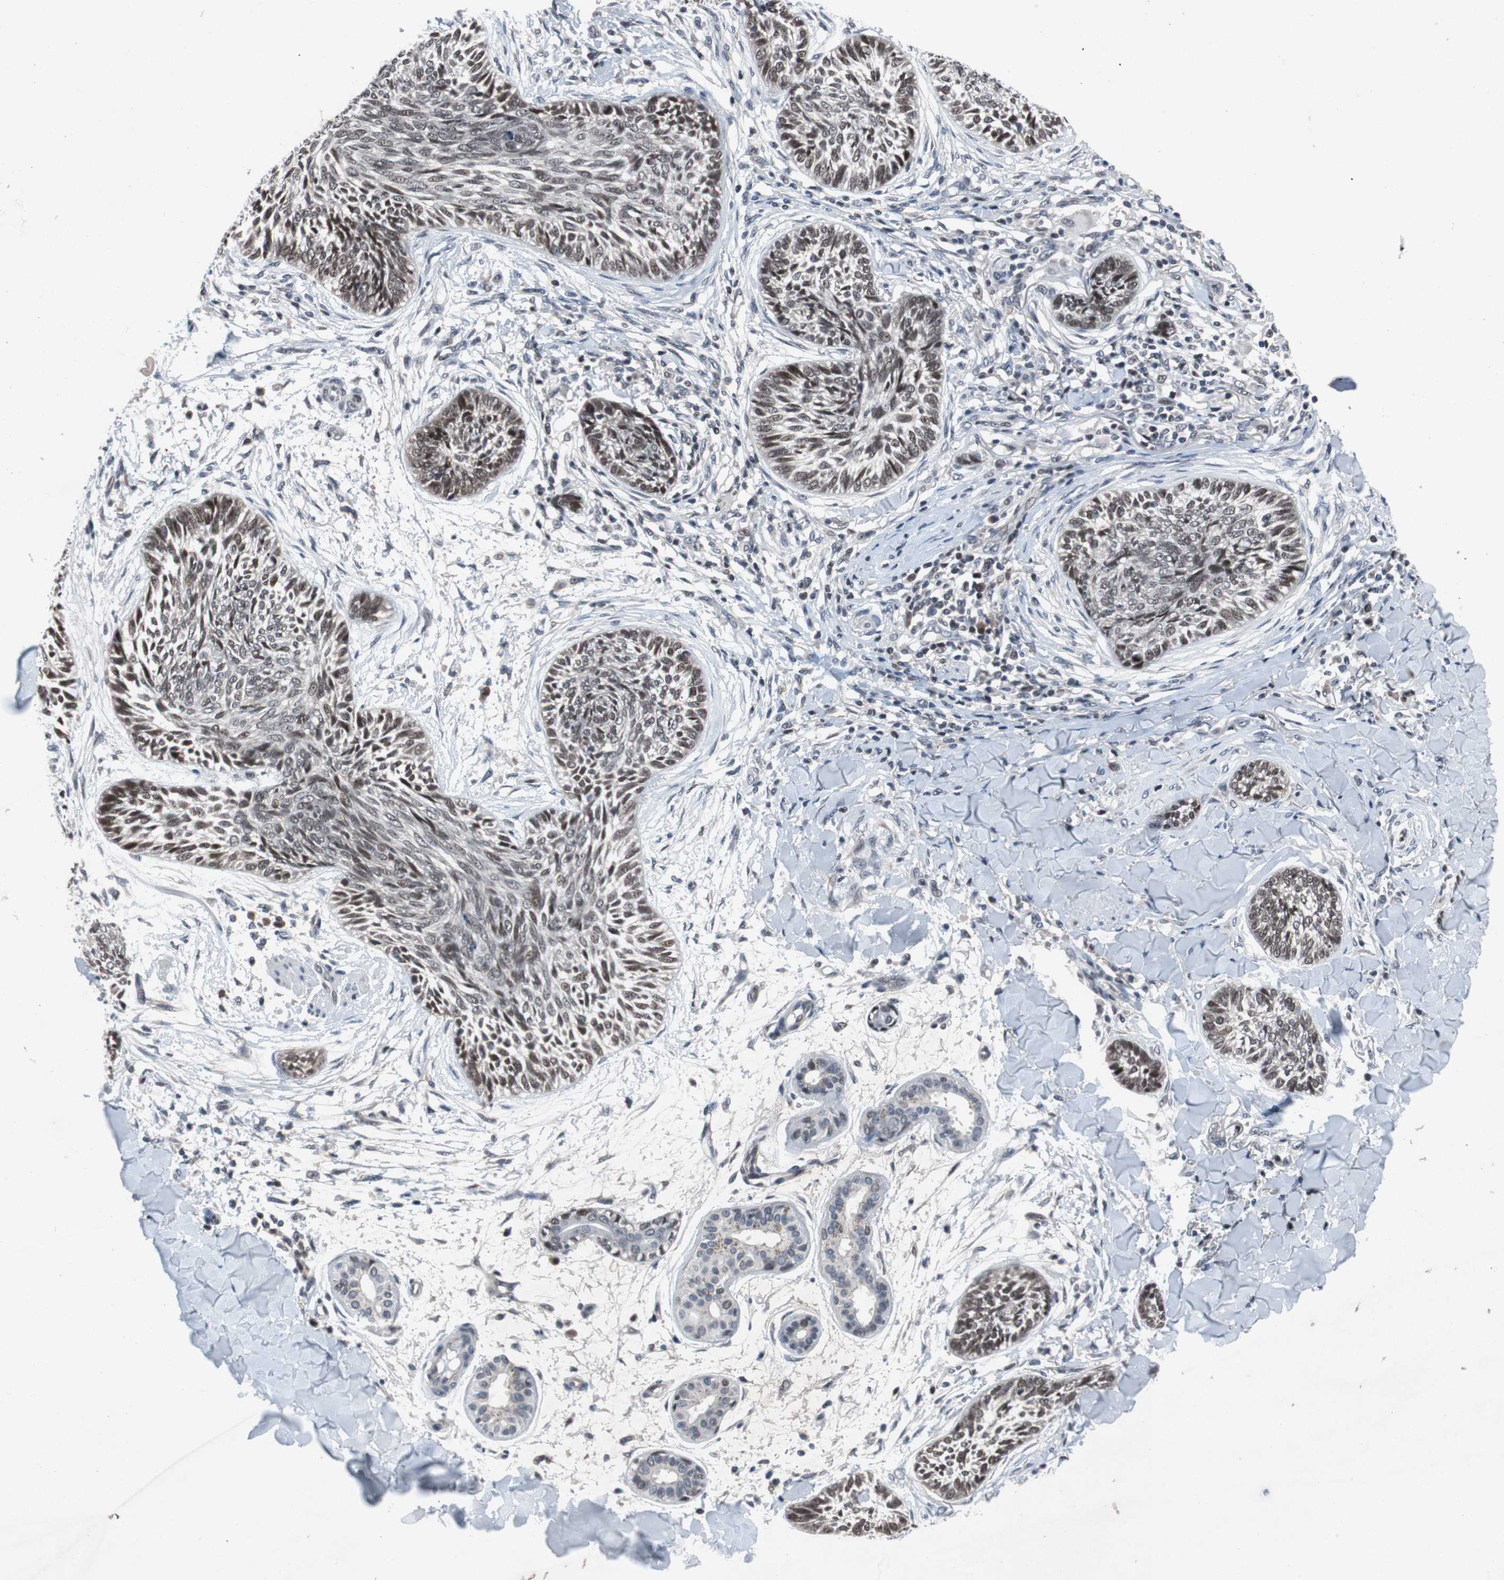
{"staining": {"intensity": "moderate", "quantity": "25%-75%", "location": "nuclear"}, "tissue": "skin cancer", "cell_type": "Tumor cells", "image_type": "cancer", "snomed": [{"axis": "morphology", "description": "Papilloma, NOS"}, {"axis": "morphology", "description": "Basal cell carcinoma"}, {"axis": "topography", "description": "Skin"}], "caption": "Protein analysis of skin cancer tissue exhibits moderate nuclear positivity in approximately 25%-75% of tumor cells.", "gene": "TP63", "patient": {"sex": "male", "age": 87}}